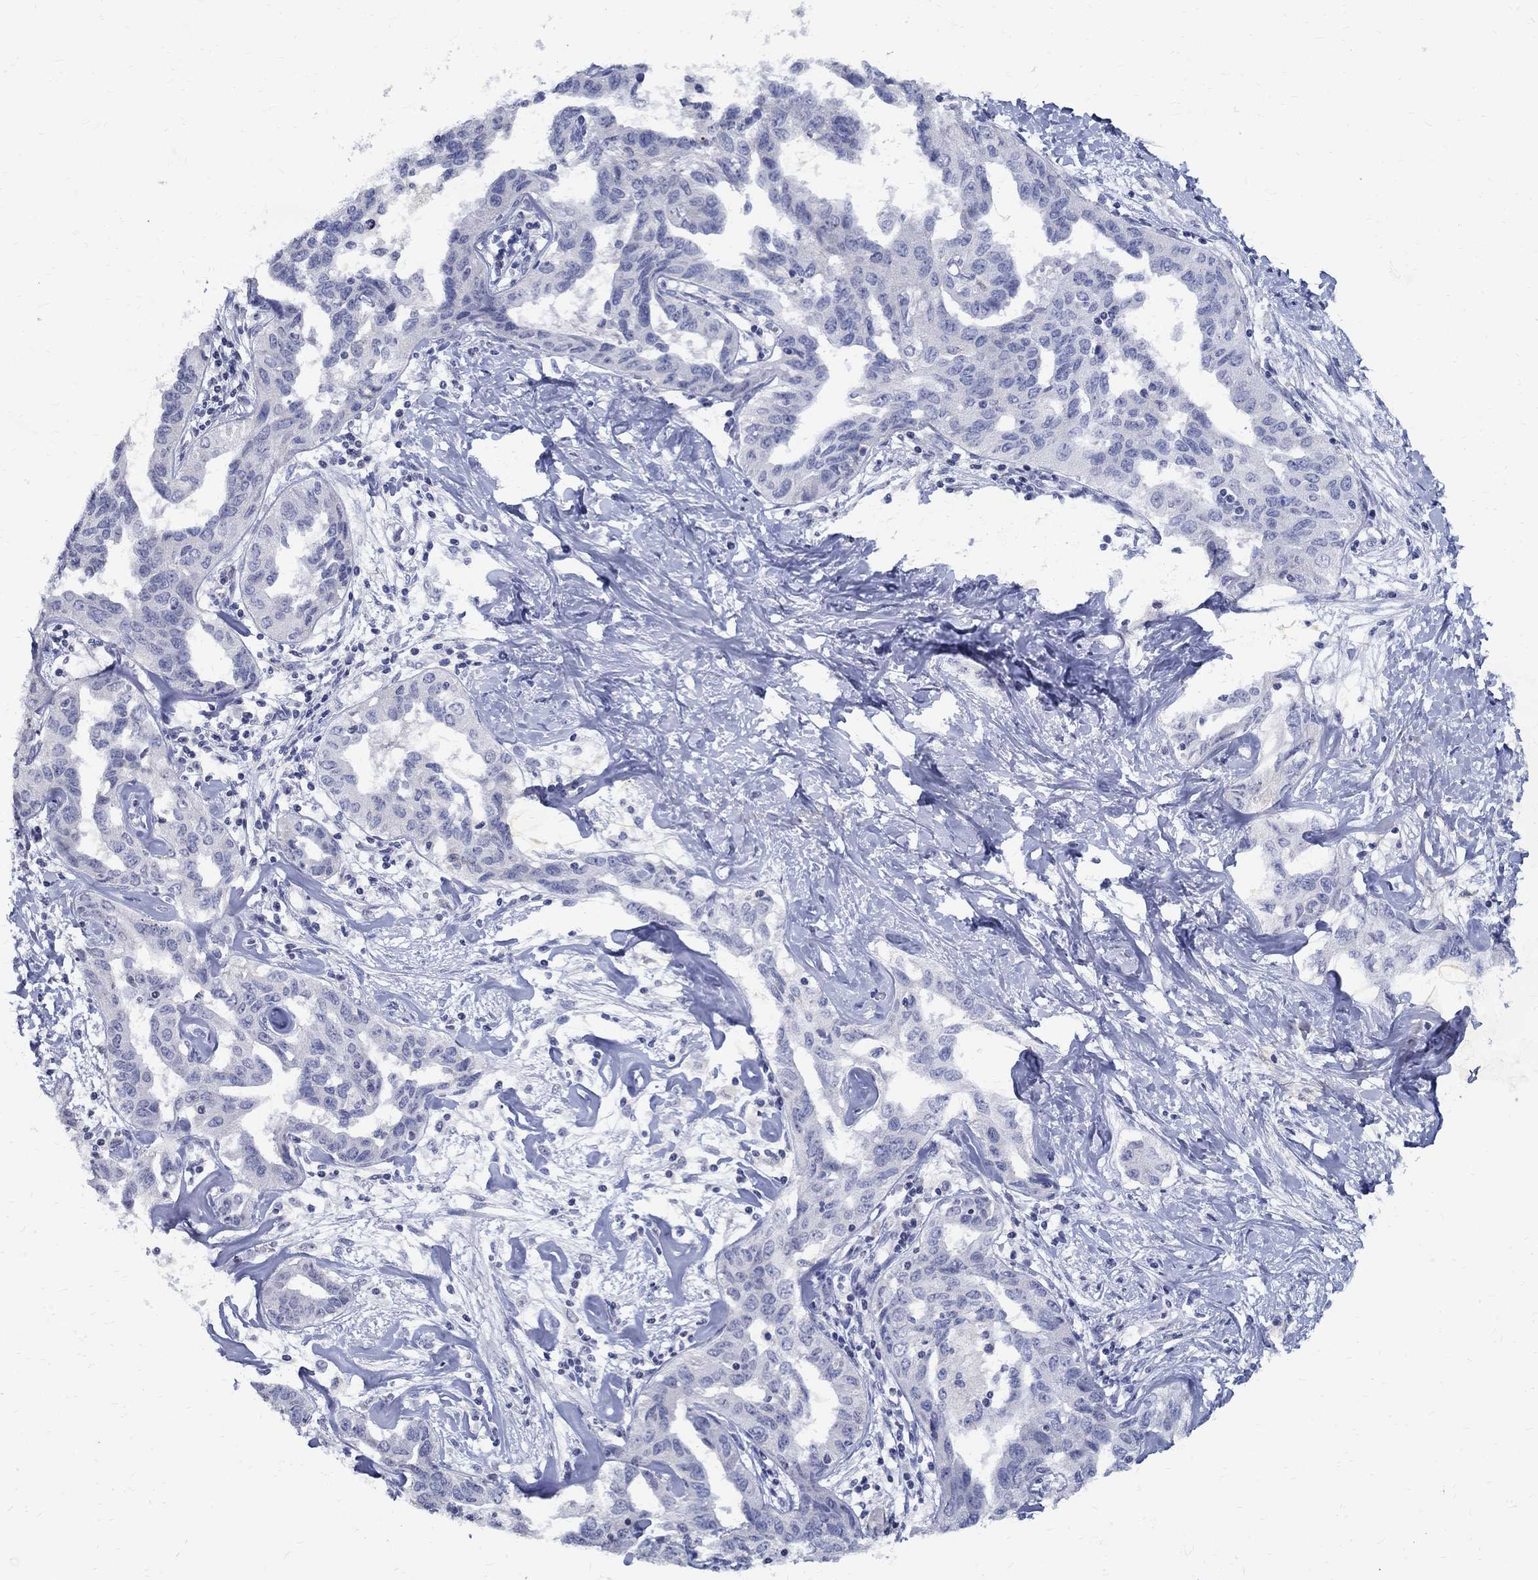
{"staining": {"intensity": "negative", "quantity": "none", "location": "none"}, "tissue": "liver cancer", "cell_type": "Tumor cells", "image_type": "cancer", "snomed": [{"axis": "morphology", "description": "Cholangiocarcinoma"}, {"axis": "topography", "description": "Liver"}], "caption": "Immunohistochemistry (IHC) of human liver cancer demonstrates no positivity in tumor cells.", "gene": "CETN1", "patient": {"sex": "male", "age": 59}}